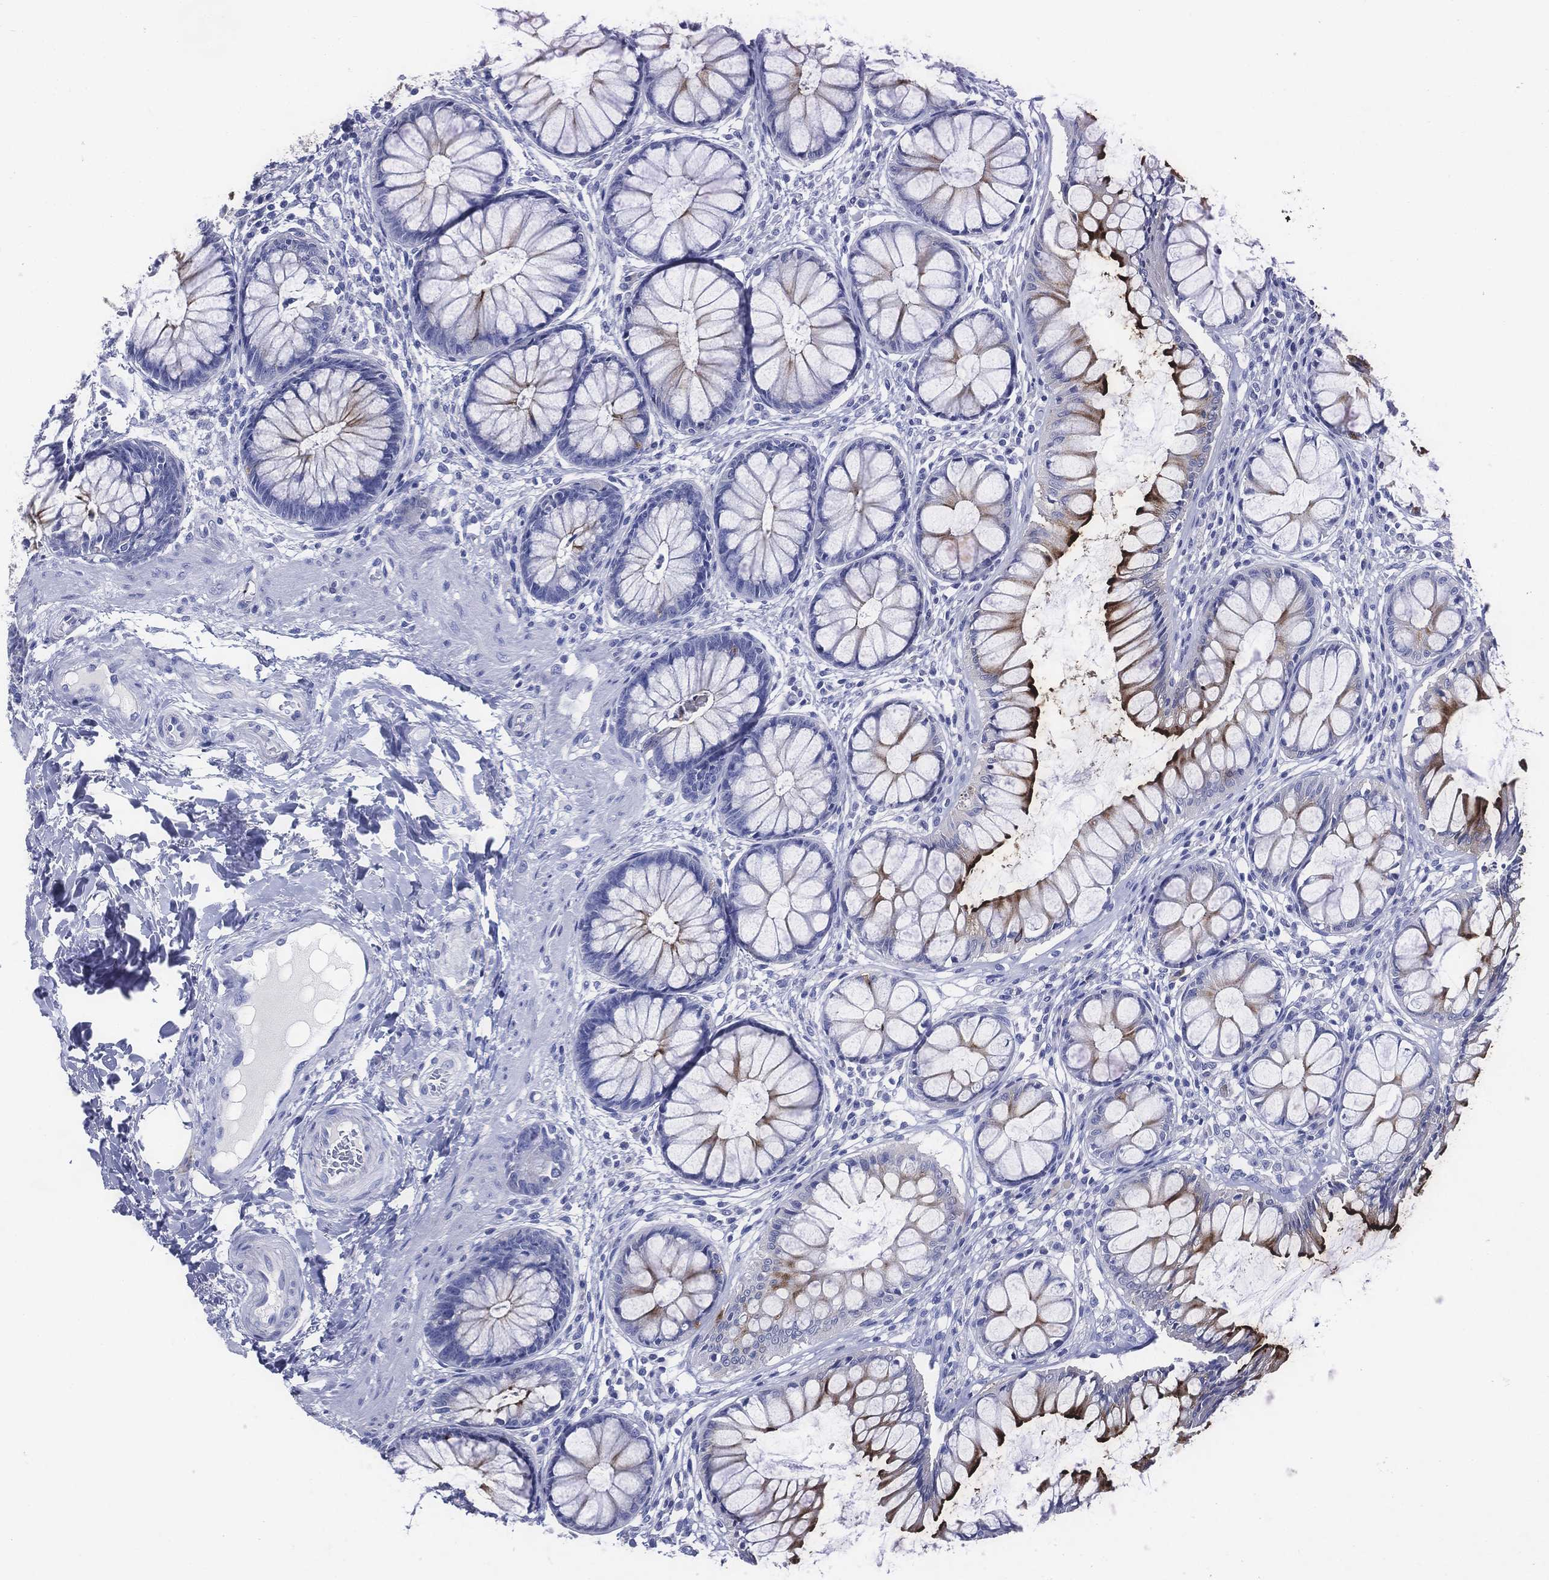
{"staining": {"intensity": "strong", "quantity": "<25%", "location": "cytoplasmic/membranous"}, "tissue": "rectum", "cell_type": "Glandular cells", "image_type": "normal", "snomed": [{"axis": "morphology", "description": "Normal tissue, NOS"}, {"axis": "topography", "description": "Rectum"}], "caption": "This histopathology image exhibits IHC staining of normal rectum, with medium strong cytoplasmic/membranous positivity in about <25% of glandular cells.", "gene": "ACE2", "patient": {"sex": "female", "age": 58}}